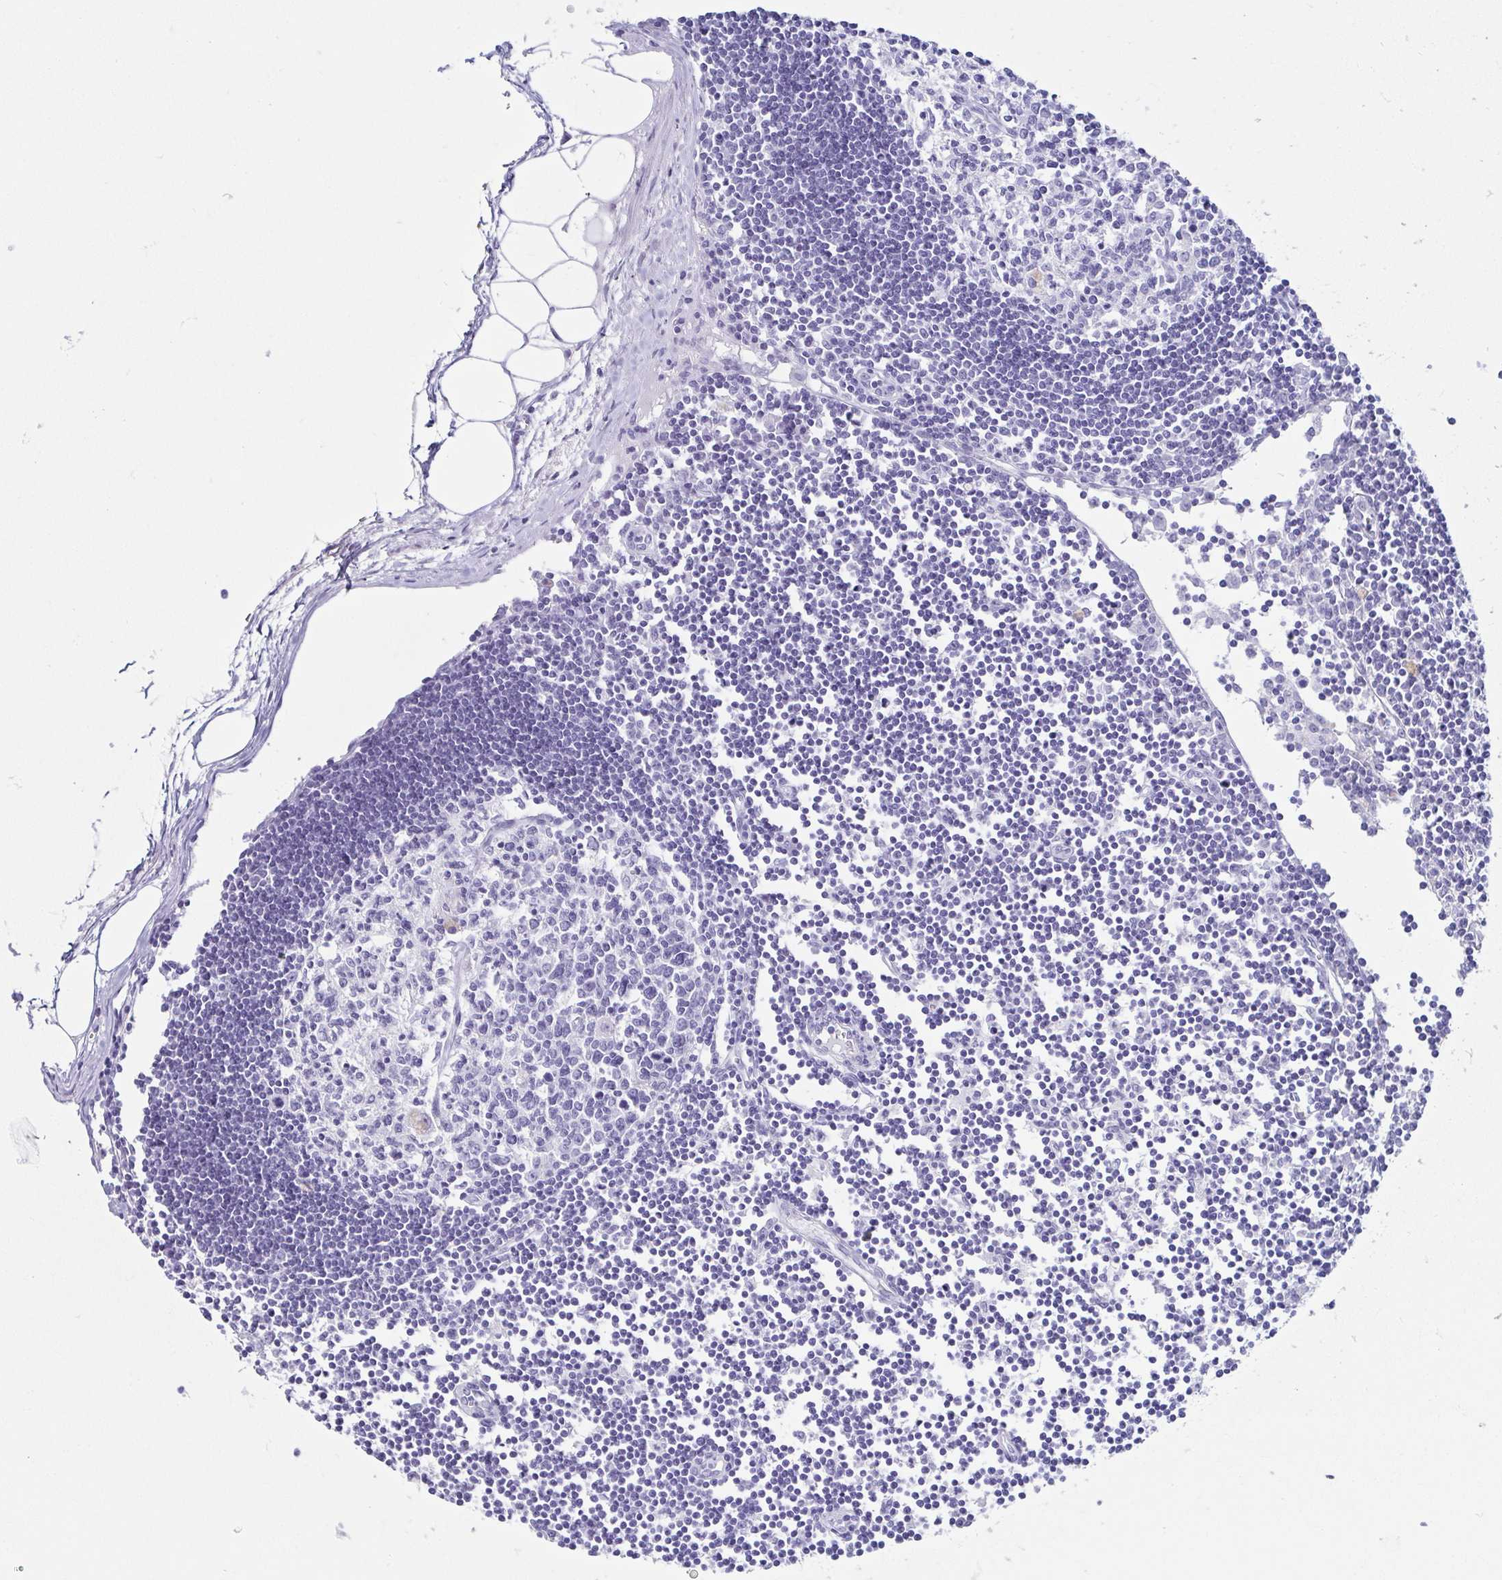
{"staining": {"intensity": "negative", "quantity": "none", "location": "none"}, "tissue": "lymph node", "cell_type": "Germinal center cells", "image_type": "normal", "snomed": [{"axis": "morphology", "description": "Normal tissue, NOS"}, {"axis": "topography", "description": "Lymph node"}], "caption": "Lymph node was stained to show a protein in brown. There is no significant staining in germinal center cells. (Stains: DAB immunohistochemistry with hematoxylin counter stain, Microscopy: brightfield microscopy at high magnification).", "gene": "CD164L2", "patient": {"sex": "female", "age": 65}}